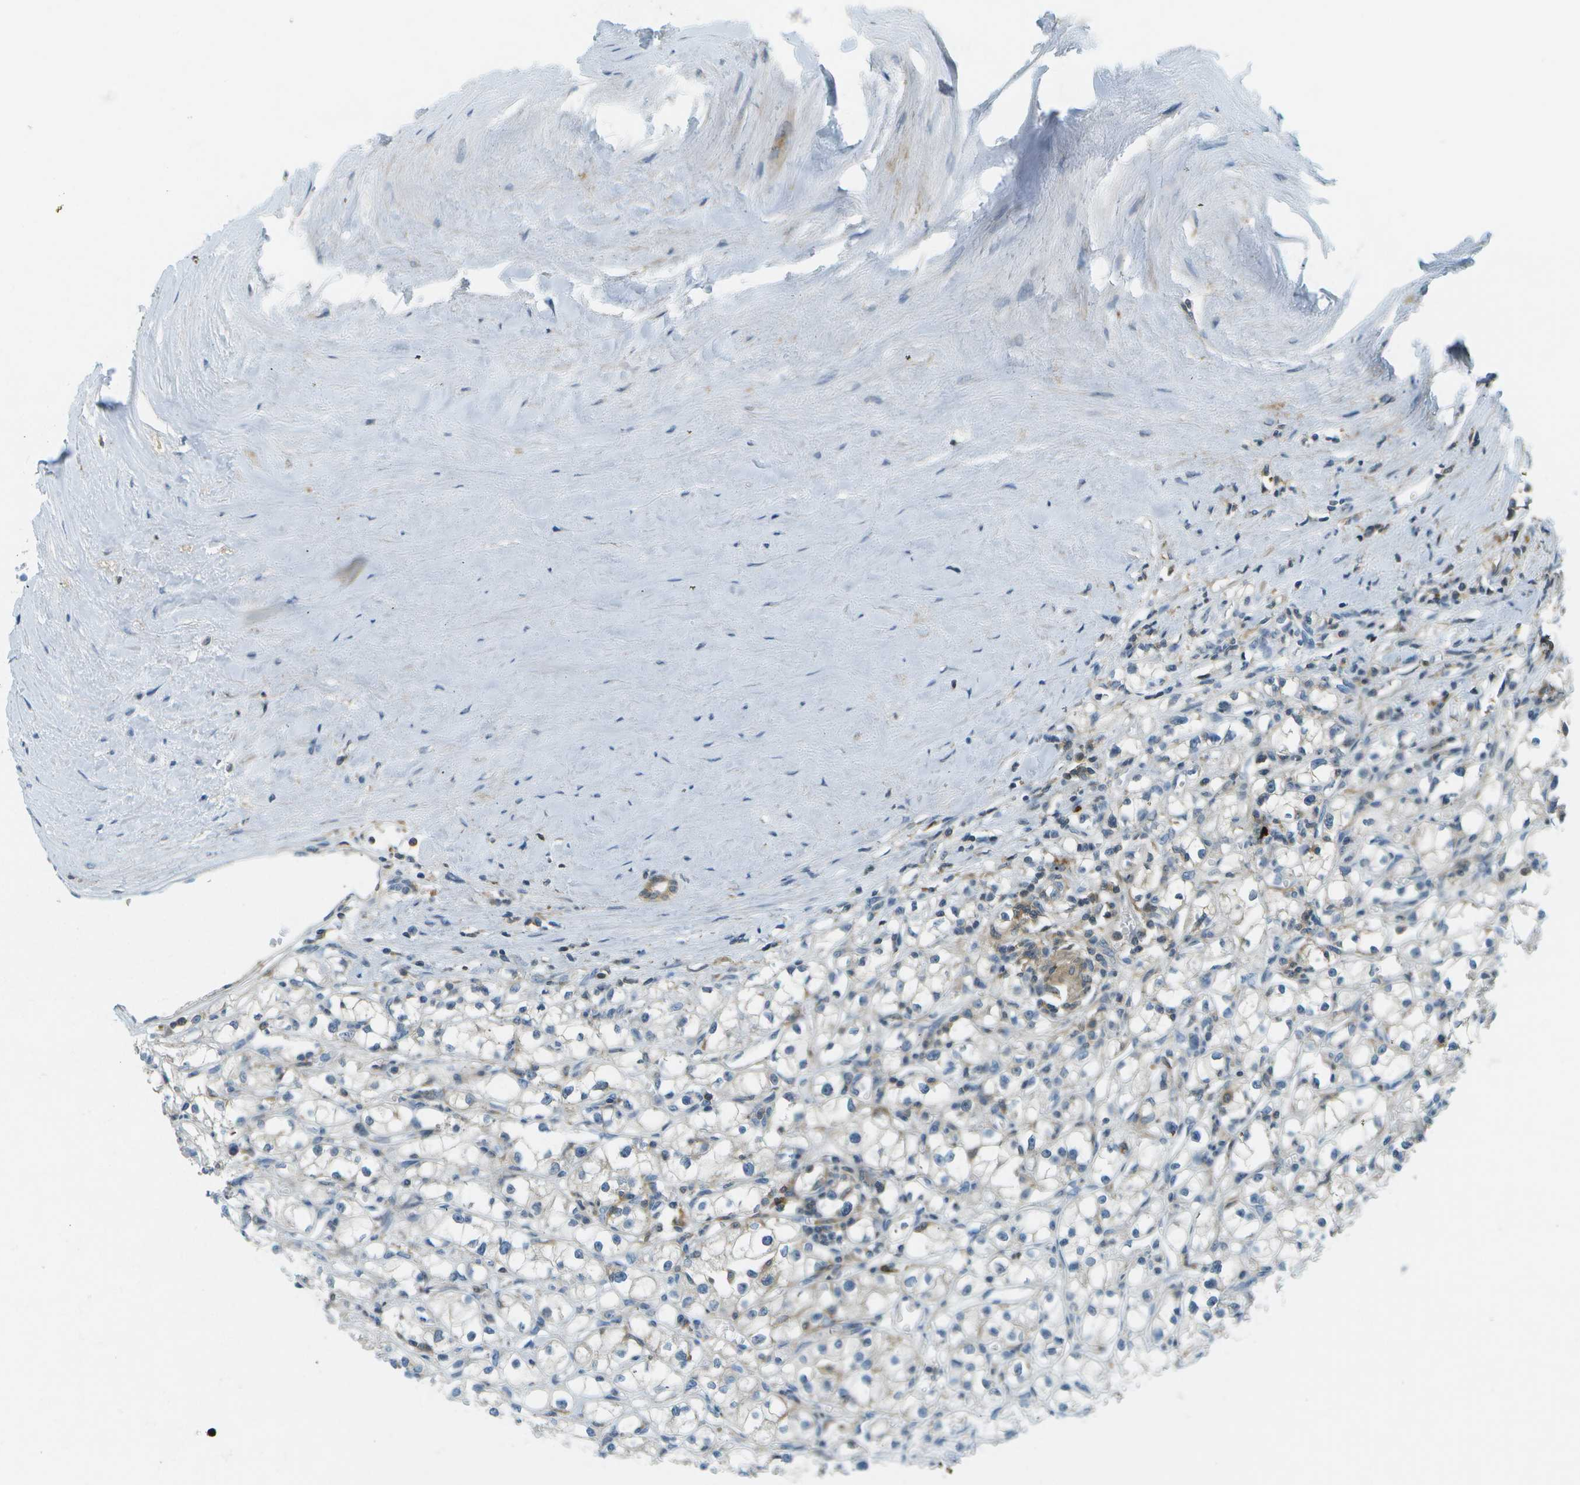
{"staining": {"intensity": "negative", "quantity": "none", "location": "none"}, "tissue": "renal cancer", "cell_type": "Tumor cells", "image_type": "cancer", "snomed": [{"axis": "morphology", "description": "Adenocarcinoma, NOS"}, {"axis": "topography", "description": "Kidney"}], "caption": "Immunohistochemical staining of adenocarcinoma (renal) shows no significant positivity in tumor cells.", "gene": "CDH23", "patient": {"sex": "male", "age": 56}}